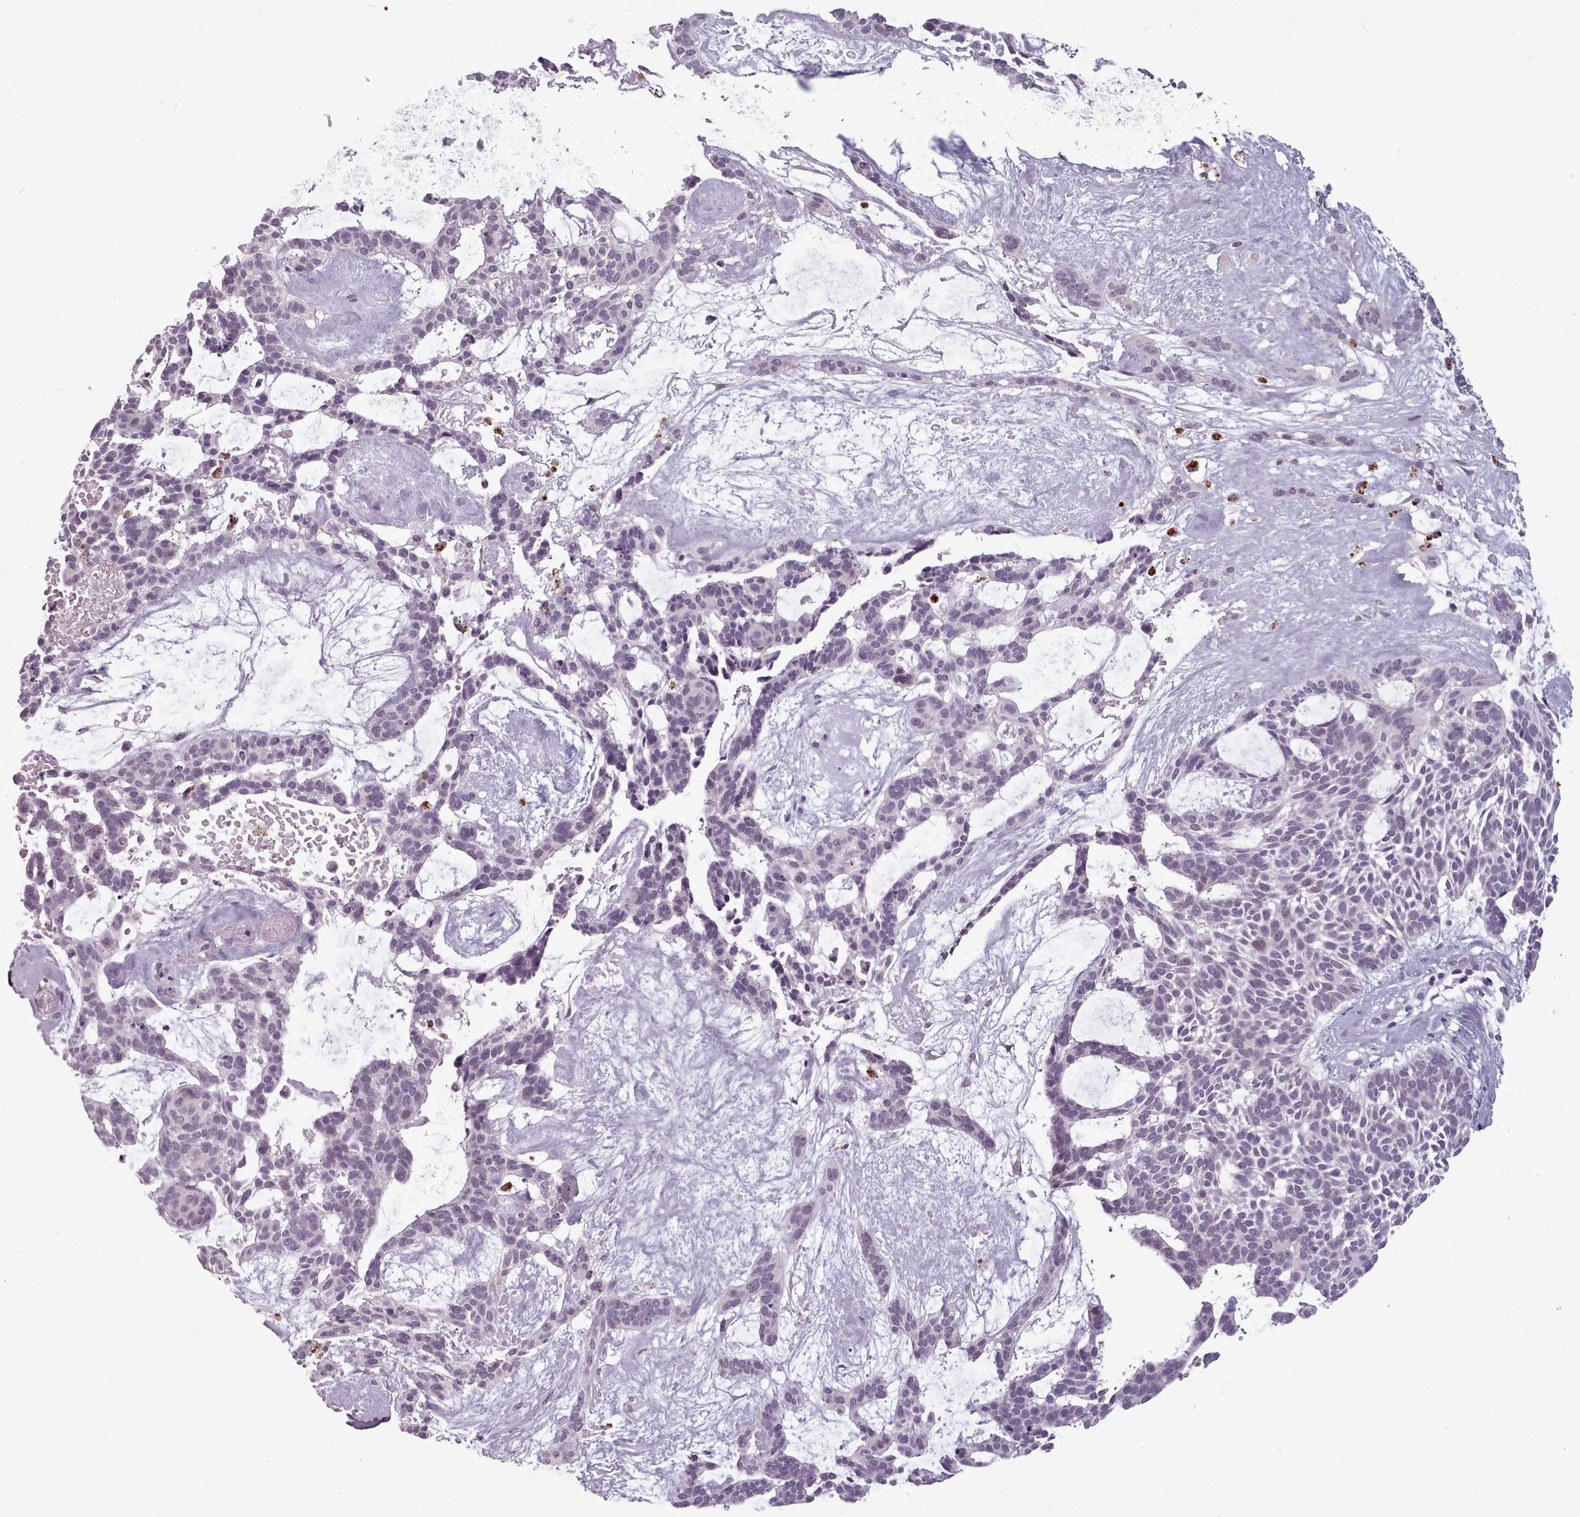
{"staining": {"intensity": "negative", "quantity": "none", "location": "none"}, "tissue": "skin cancer", "cell_type": "Tumor cells", "image_type": "cancer", "snomed": [{"axis": "morphology", "description": "Basal cell carcinoma"}, {"axis": "topography", "description": "Skin"}], "caption": "Human skin cancer (basal cell carcinoma) stained for a protein using immunohistochemistry demonstrates no staining in tumor cells.", "gene": "PBX4", "patient": {"sex": "male", "age": 61}}